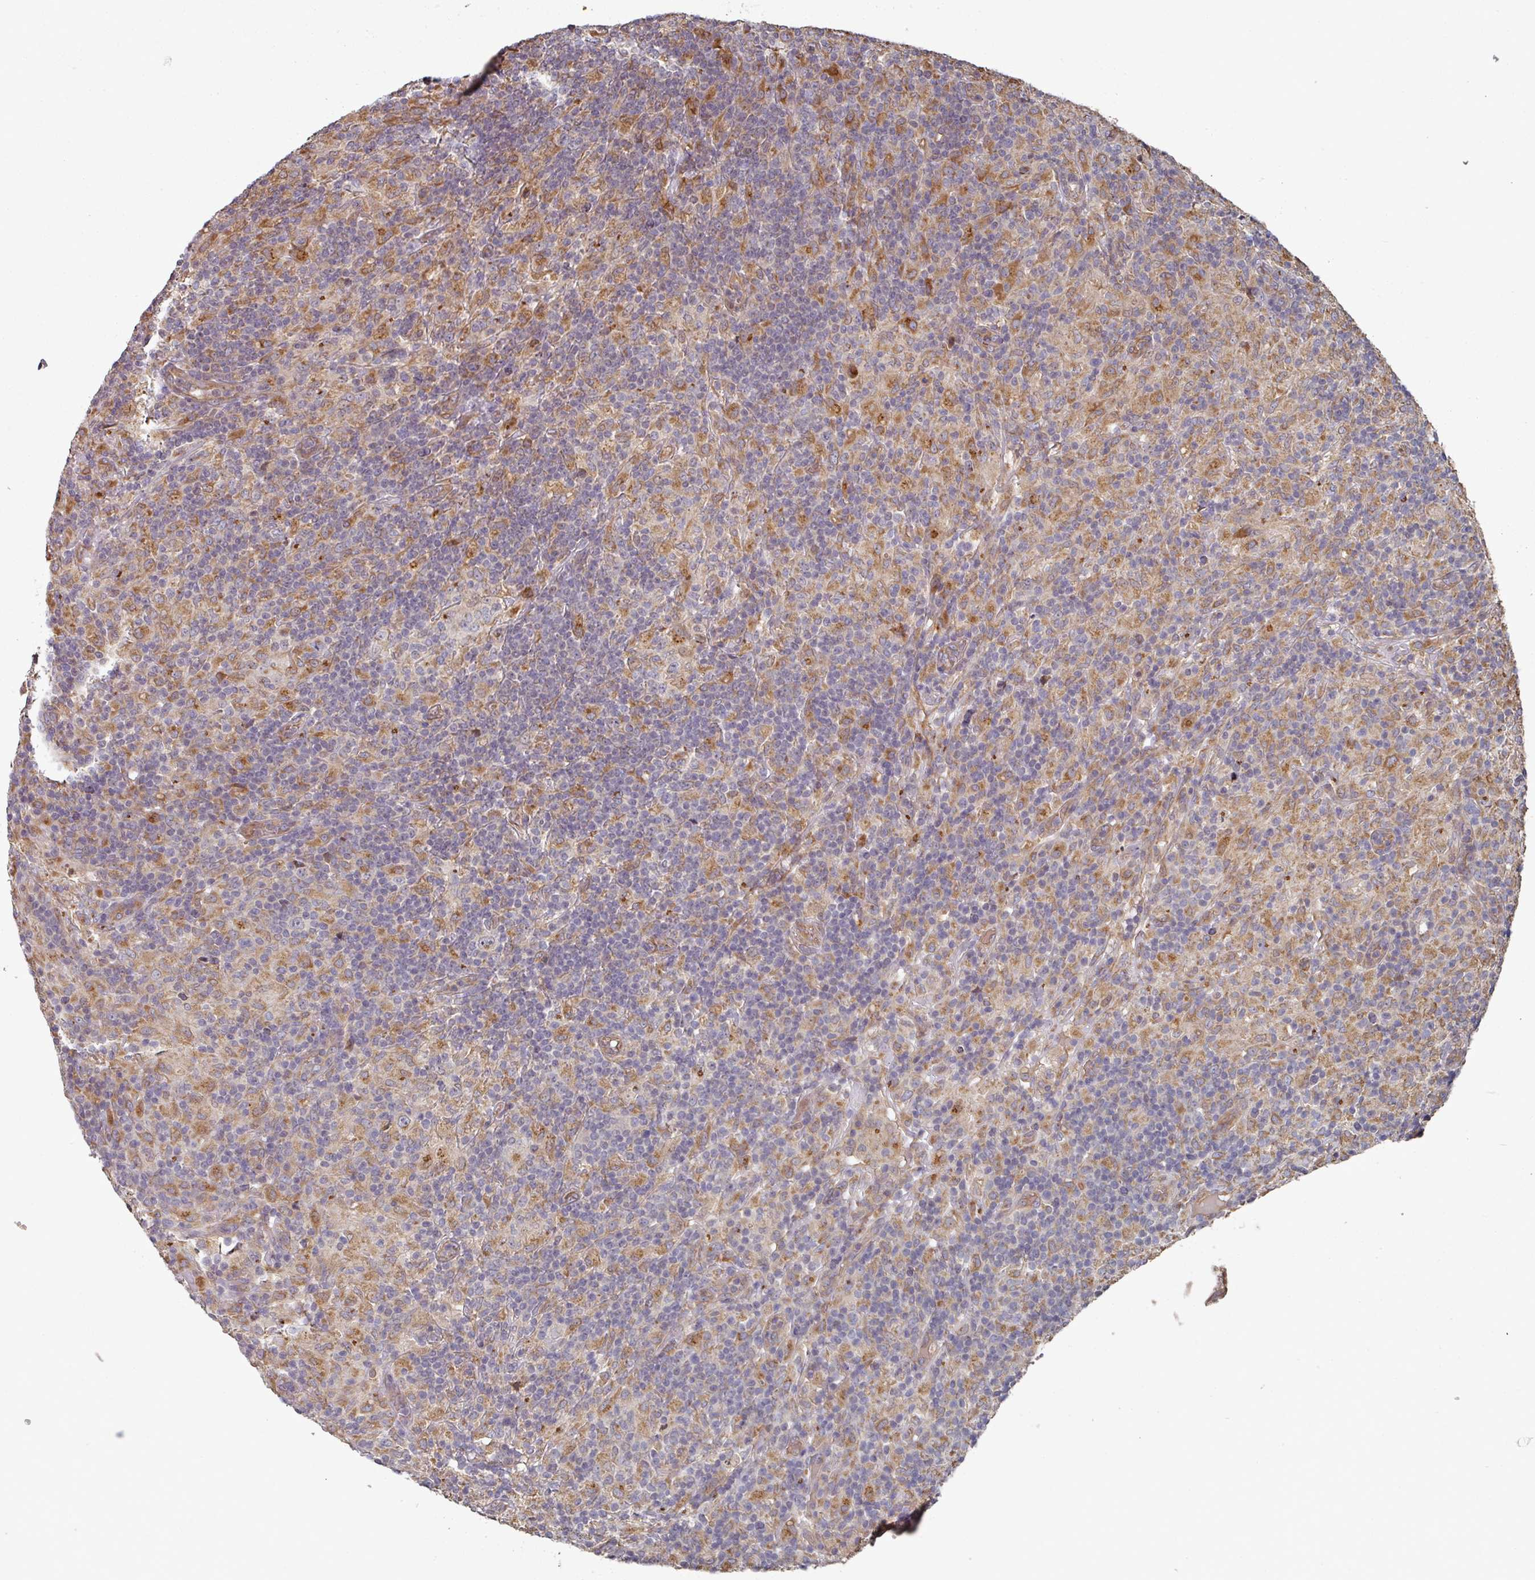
{"staining": {"intensity": "moderate", "quantity": "25%-75%", "location": "cytoplasmic/membranous"}, "tissue": "lymphoma", "cell_type": "Tumor cells", "image_type": "cancer", "snomed": [{"axis": "morphology", "description": "Hodgkin's disease, NOS"}, {"axis": "topography", "description": "Lymph node"}], "caption": "High-power microscopy captured an immunohistochemistry histopathology image of Hodgkin's disease, revealing moderate cytoplasmic/membranous expression in about 25%-75% of tumor cells.", "gene": "EDEM2", "patient": {"sex": "male", "age": 70}}